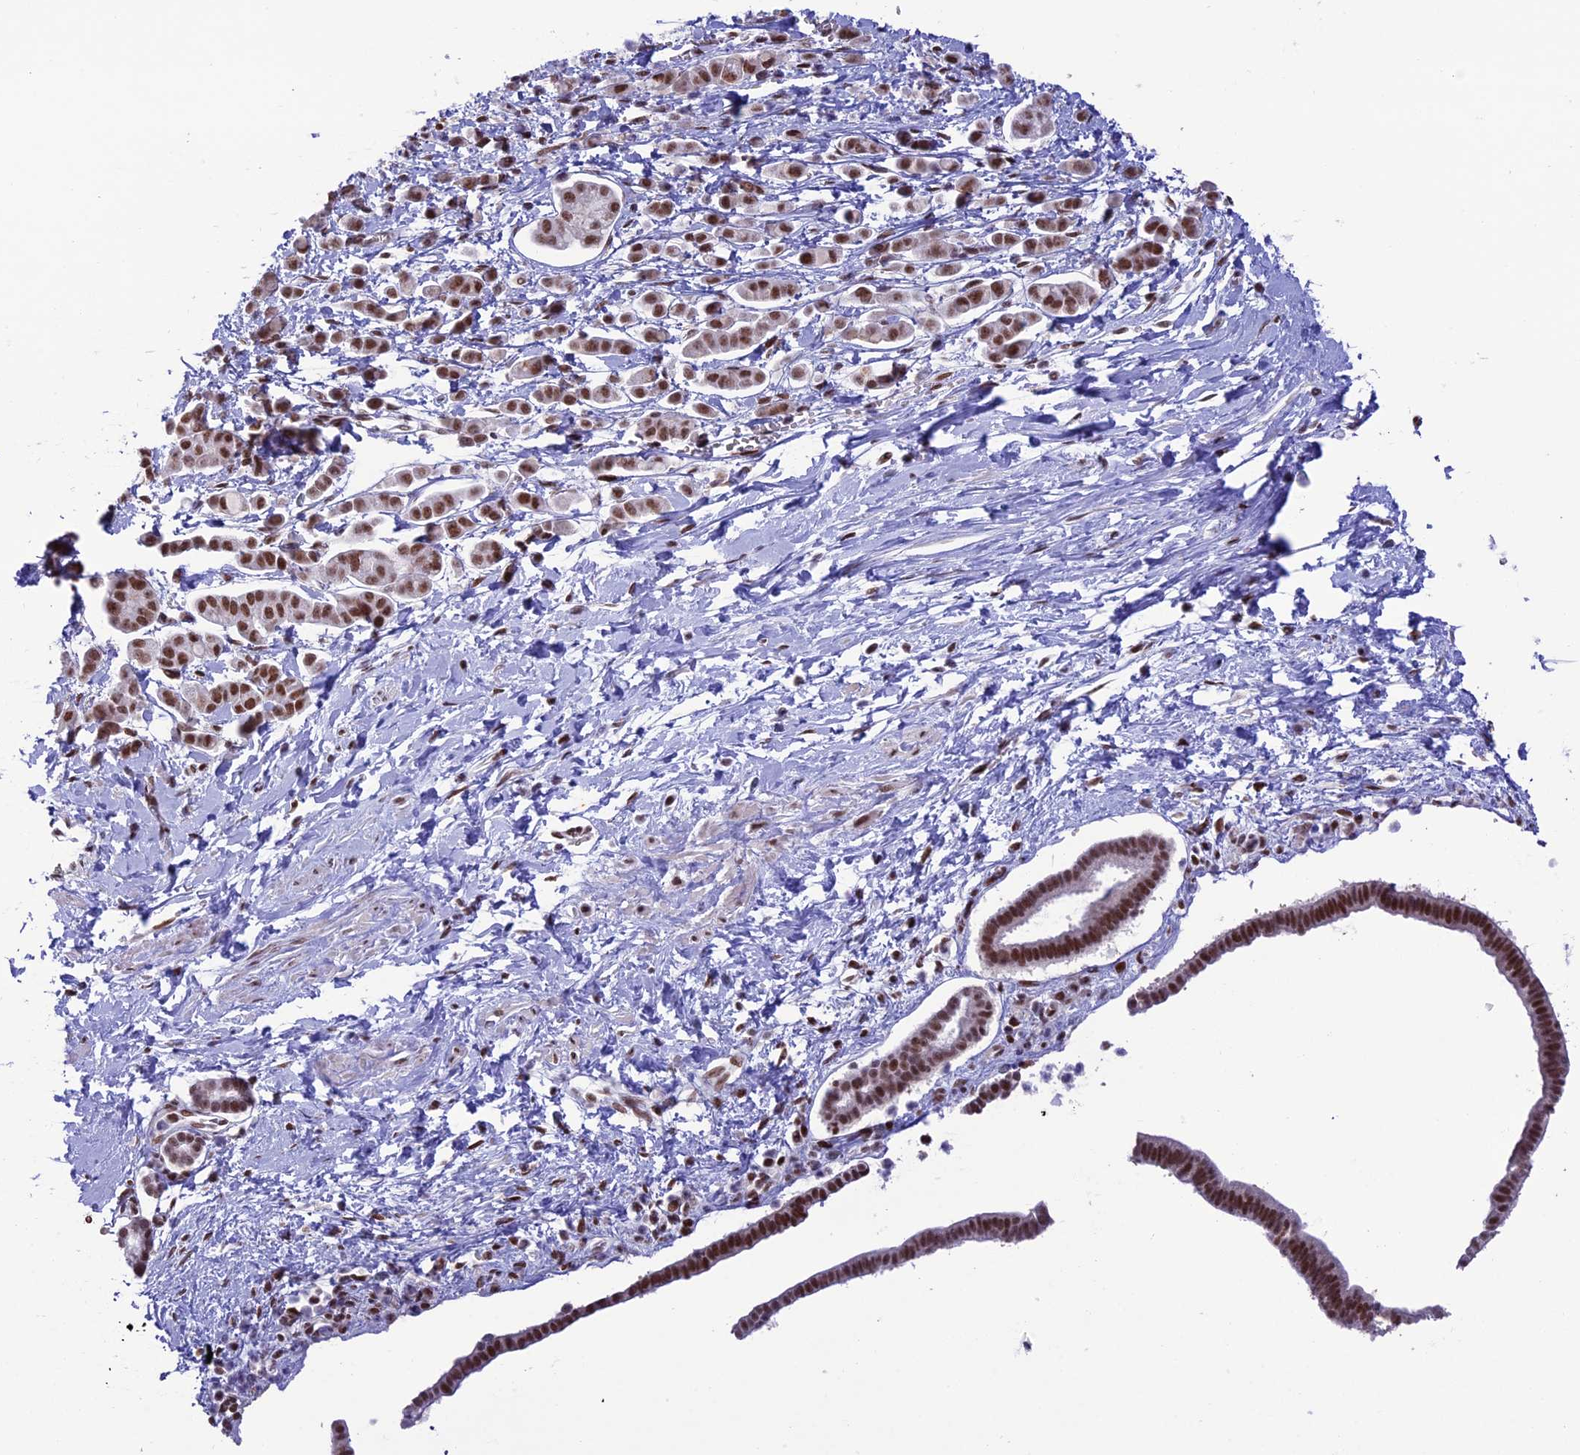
{"staining": {"intensity": "moderate", "quantity": ">75%", "location": "nuclear"}, "tissue": "pancreatic cancer", "cell_type": "Tumor cells", "image_type": "cancer", "snomed": [{"axis": "morphology", "description": "Normal tissue, NOS"}, {"axis": "morphology", "description": "Adenocarcinoma, NOS"}, {"axis": "topography", "description": "Pancreas"}], "caption": "Approximately >75% of tumor cells in human pancreatic cancer (adenocarcinoma) exhibit moderate nuclear protein staining as visualized by brown immunohistochemical staining.", "gene": "MPHOSPH8", "patient": {"sex": "female", "age": 64}}